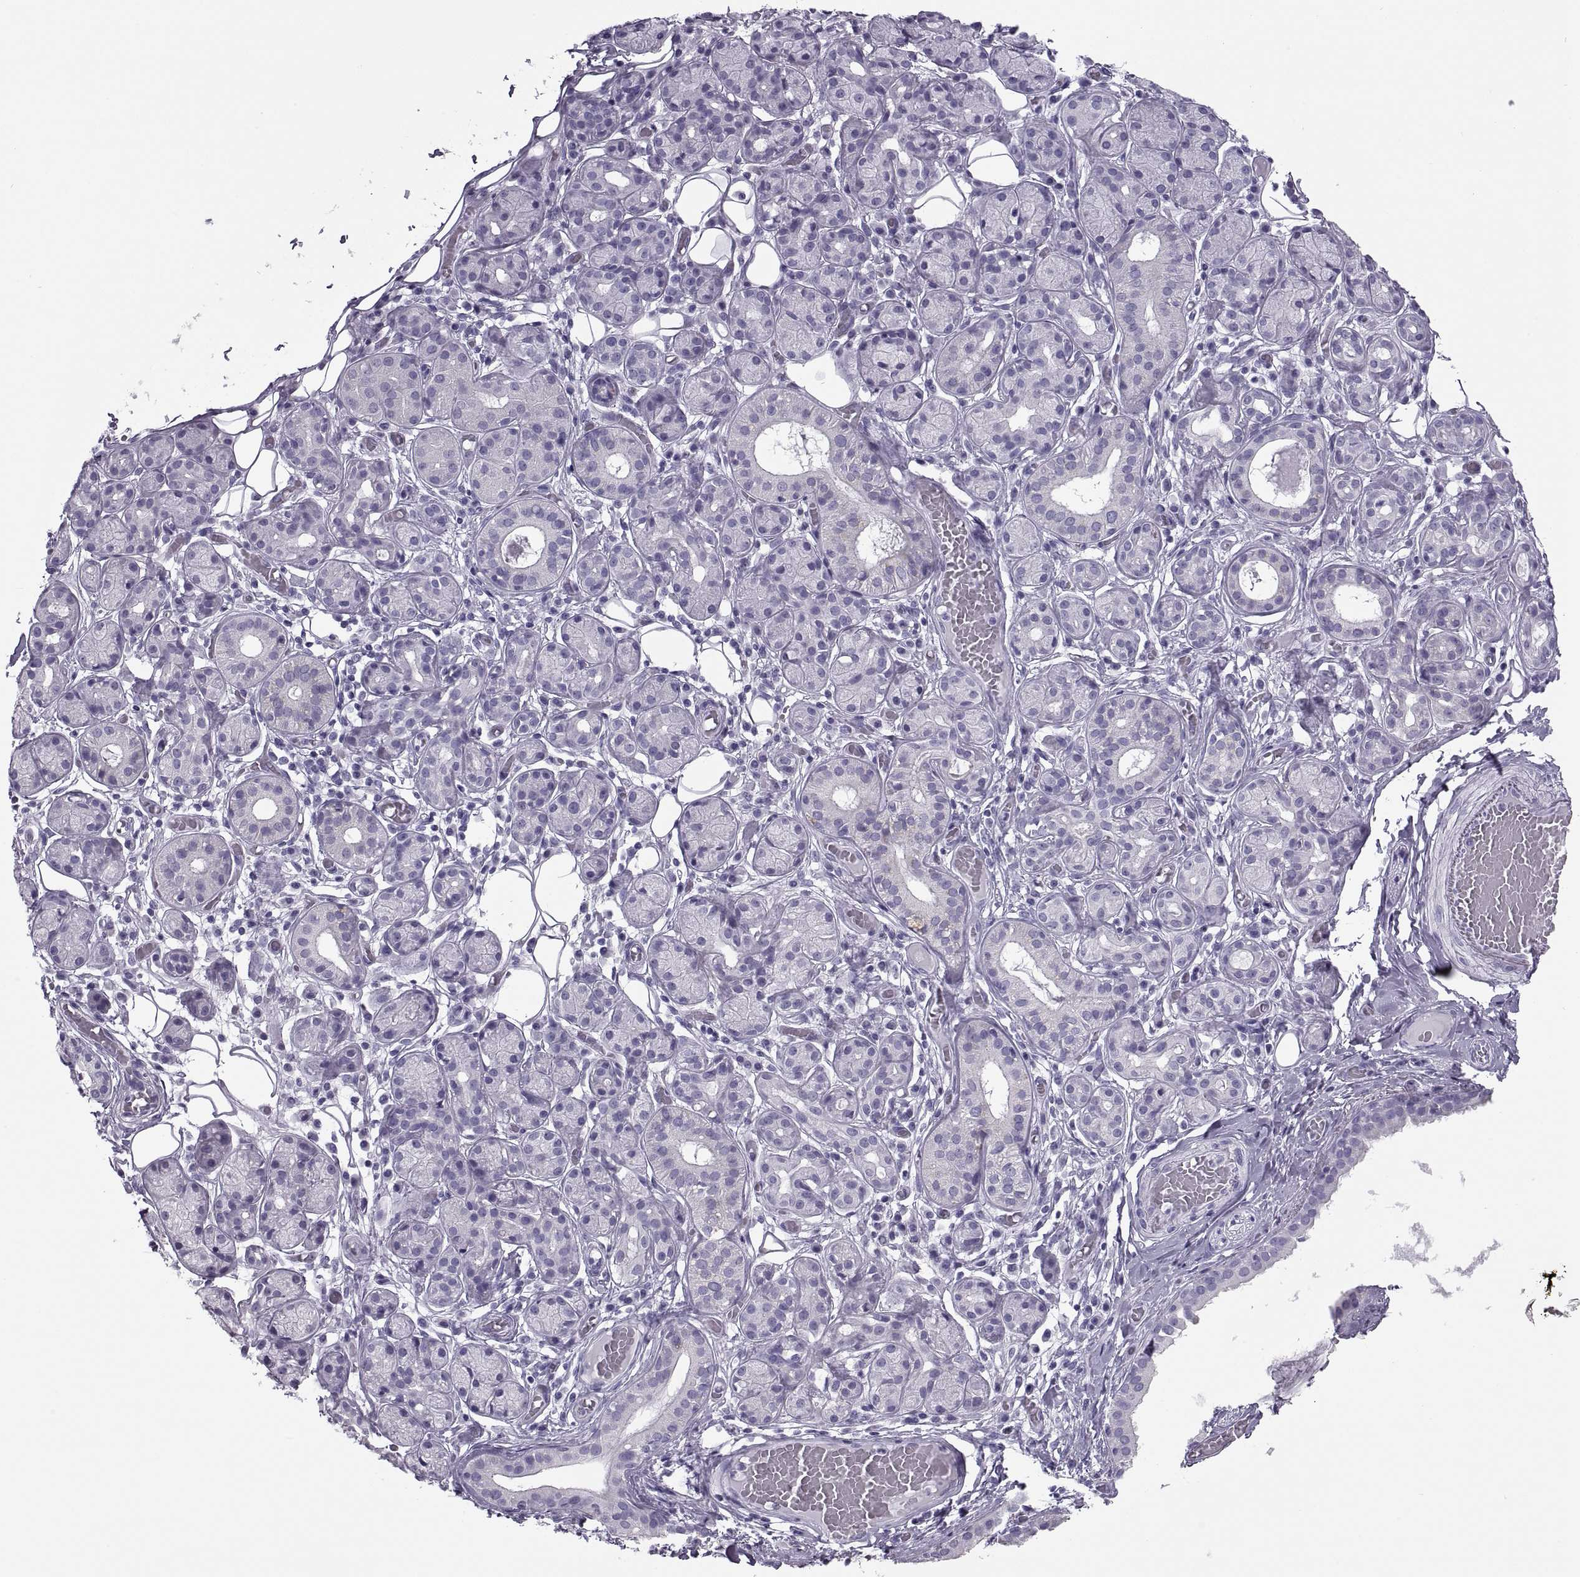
{"staining": {"intensity": "negative", "quantity": "none", "location": "none"}, "tissue": "salivary gland", "cell_type": "Glandular cells", "image_type": "normal", "snomed": [{"axis": "morphology", "description": "Normal tissue, NOS"}, {"axis": "topography", "description": "Salivary gland"}, {"axis": "topography", "description": "Peripheral nerve tissue"}], "caption": "Immunohistochemistry of unremarkable human salivary gland displays no expression in glandular cells. (DAB IHC, high magnification).", "gene": "RLBP1", "patient": {"sex": "male", "age": 71}}